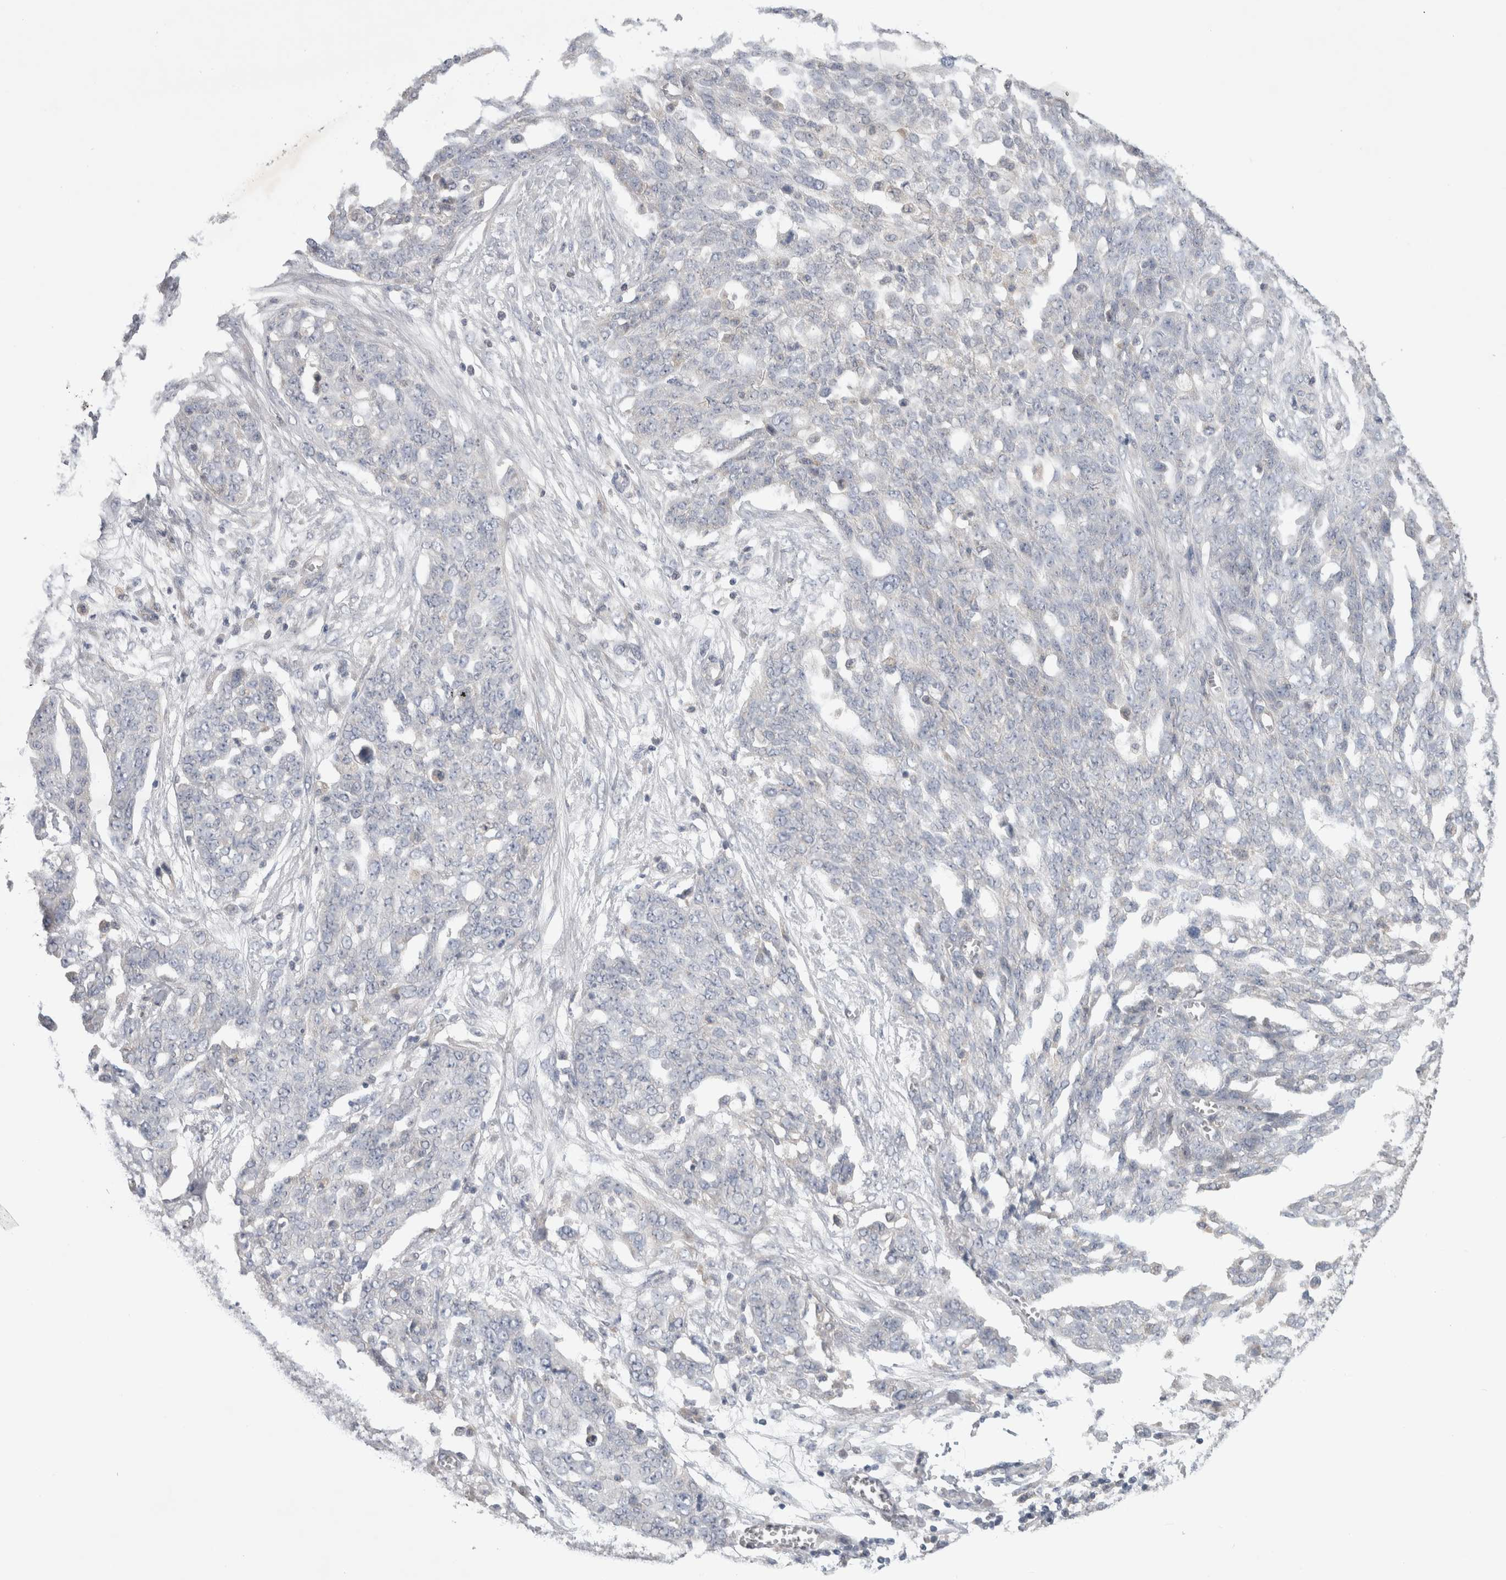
{"staining": {"intensity": "negative", "quantity": "none", "location": "none"}, "tissue": "ovarian cancer", "cell_type": "Tumor cells", "image_type": "cancer", "snomed": [{"axis": "morphology", "description": "Cystadenocarcinoma, serous, NOS"}, {"axis": "topography", "description": "Soft tissue"}, {"axis": "topography", "description": "Ovary"}], "caption": "Immunohistochemistry of serous cystadenocarcinoma (ovarian) shows no positivity in tumor cells. Brightfield microscopy of immunohistochemistry (IHC) stained with DAB (3,3'-diaminobenzidine) (brown) and hematoxylin (blue), captured at high magnification.", "gene": "SRD5A3", "patient": {"sex": "female", "age": 57}}